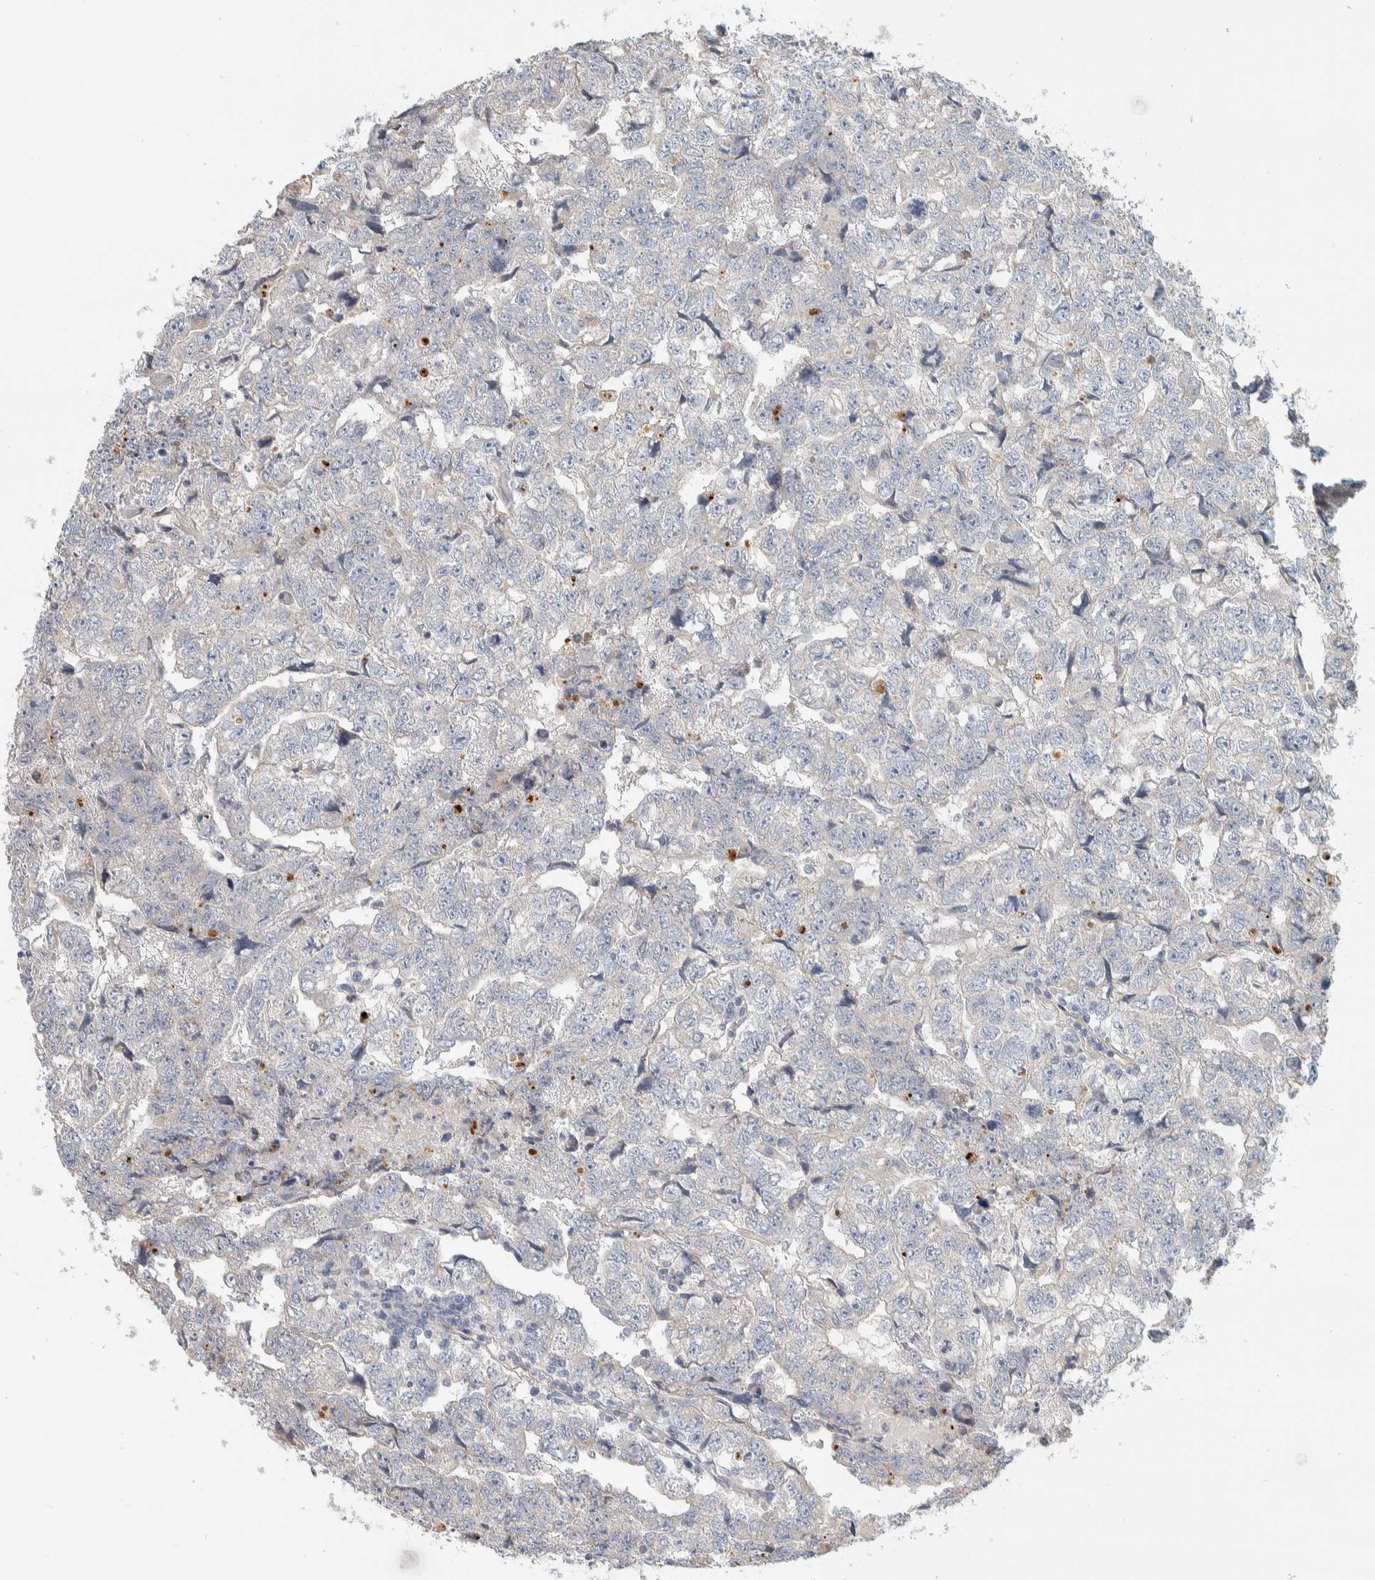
{"staining": {"intensity": "negative", "quantity": "none", "location": "none"}, "tissue": "testis cancer", "cell_type": "Tumor cells", "image_type": "cancer", "snomed": [{"axis": "morphology", "description": "Carcinoma, Embryonal, NOS"}, {"axis": "topography", "description": "Testis"}], "caption": "Protein analysis of testis cancer (embryonal carcinoma) displays no significant positivity in tumor cells.", "gene": "CDR2", "patient": {"sex": "male", "age": 36}}